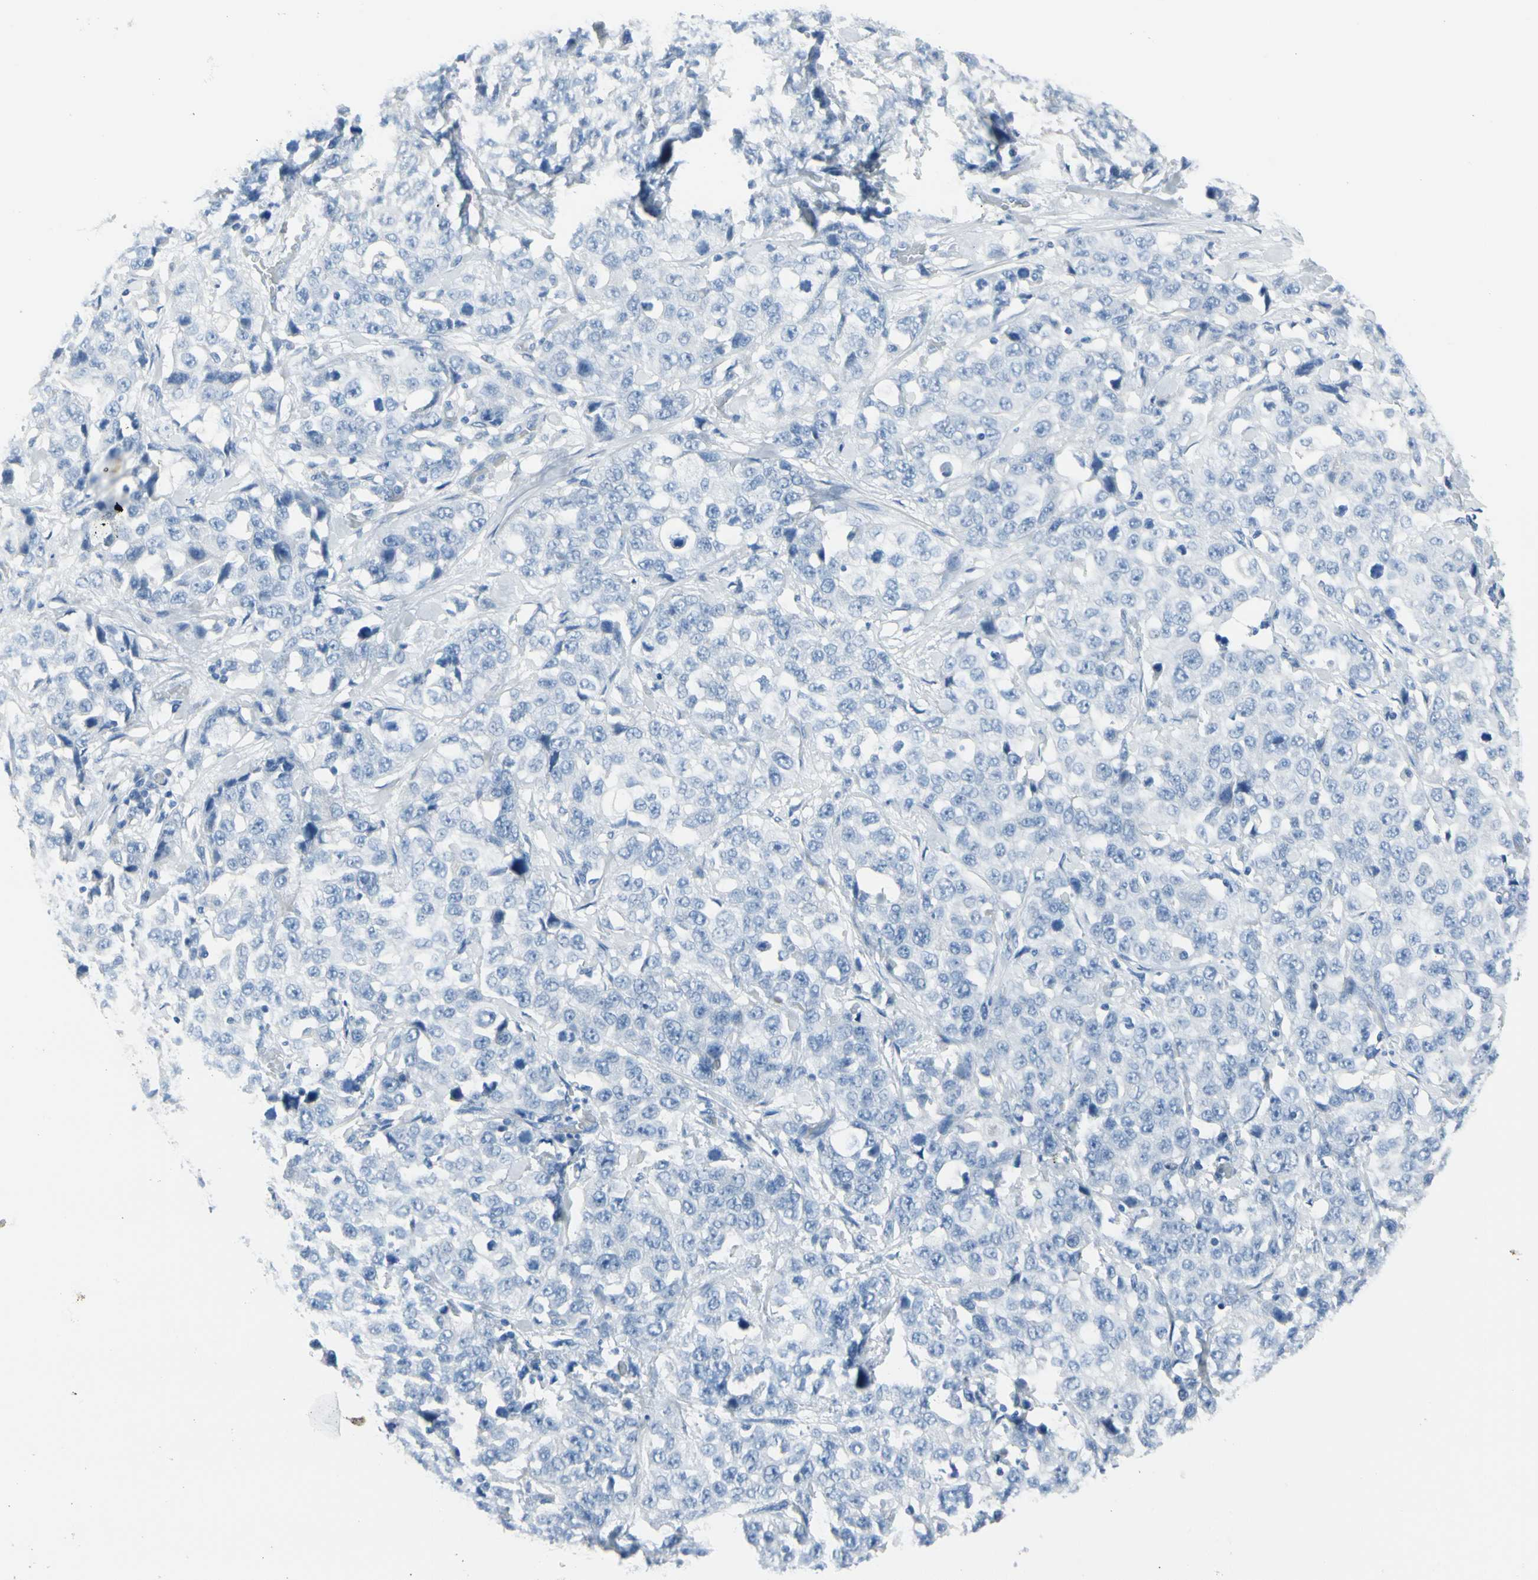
{"staining": {"intensity": "negative", "quantity": "none", "location": "none"}, "tissue": "stomach cancer", "cell_type": "Tumor cells", "image_type": "cancer", "snomed": [{"axis": "morphology", "description": "Normal tissue, NOS"}, {"axis": "morphology", "description": "Adenocarcinoma, NOS"}, {"axis": "topography", "description": "Stomach"}], "caption": "Tumor cells show no significant staining in stomach adenocarcinoma.", "gene": "TPO", "patient": {"sex": "male", "age": 48}}